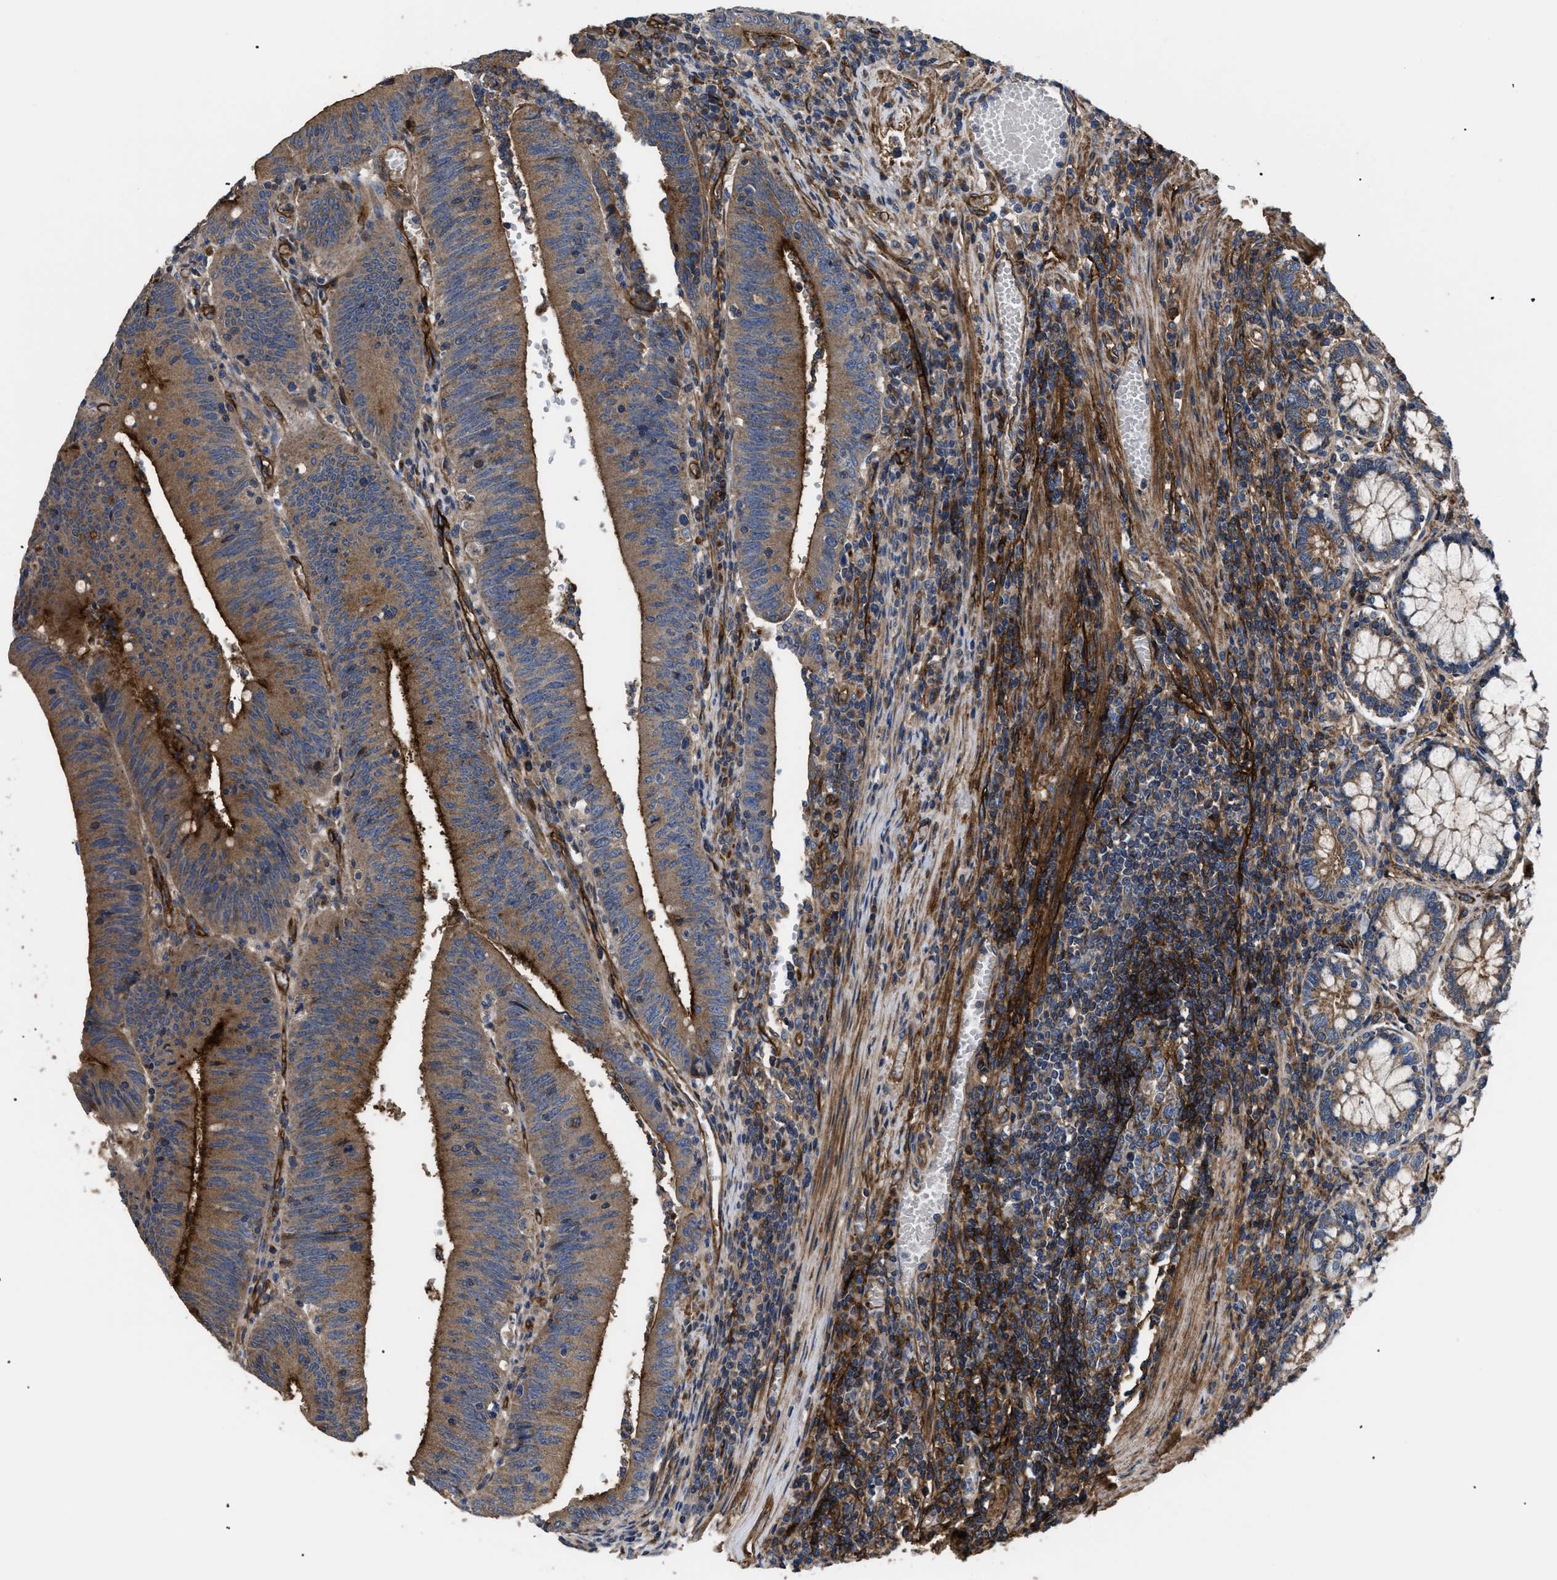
{"staining": {"intensity": "strong", "quantity": ">75%", "location": "cytoplasmic/membranous"}, "tissue": "colorectal cancer", "cell_type": "Tumor cells", "image_type": "cancer", "snomed": [{"axis": "morphology", "description": "Normal tissue, NOS"}, {"axis": "morphology", "description": "Adenocarcinoma, NOS"}, {"axis": "topography", "description": "Rectum"}], "caption": "Brown immunohistochemical staining in human colorectal cancer (adenocarcinoma) reveals strong cytoplasmic/membranous expression in about >75% of tumor cells.", "gene": "NT5E", "patient": {"sex": "female", "age": 66}}